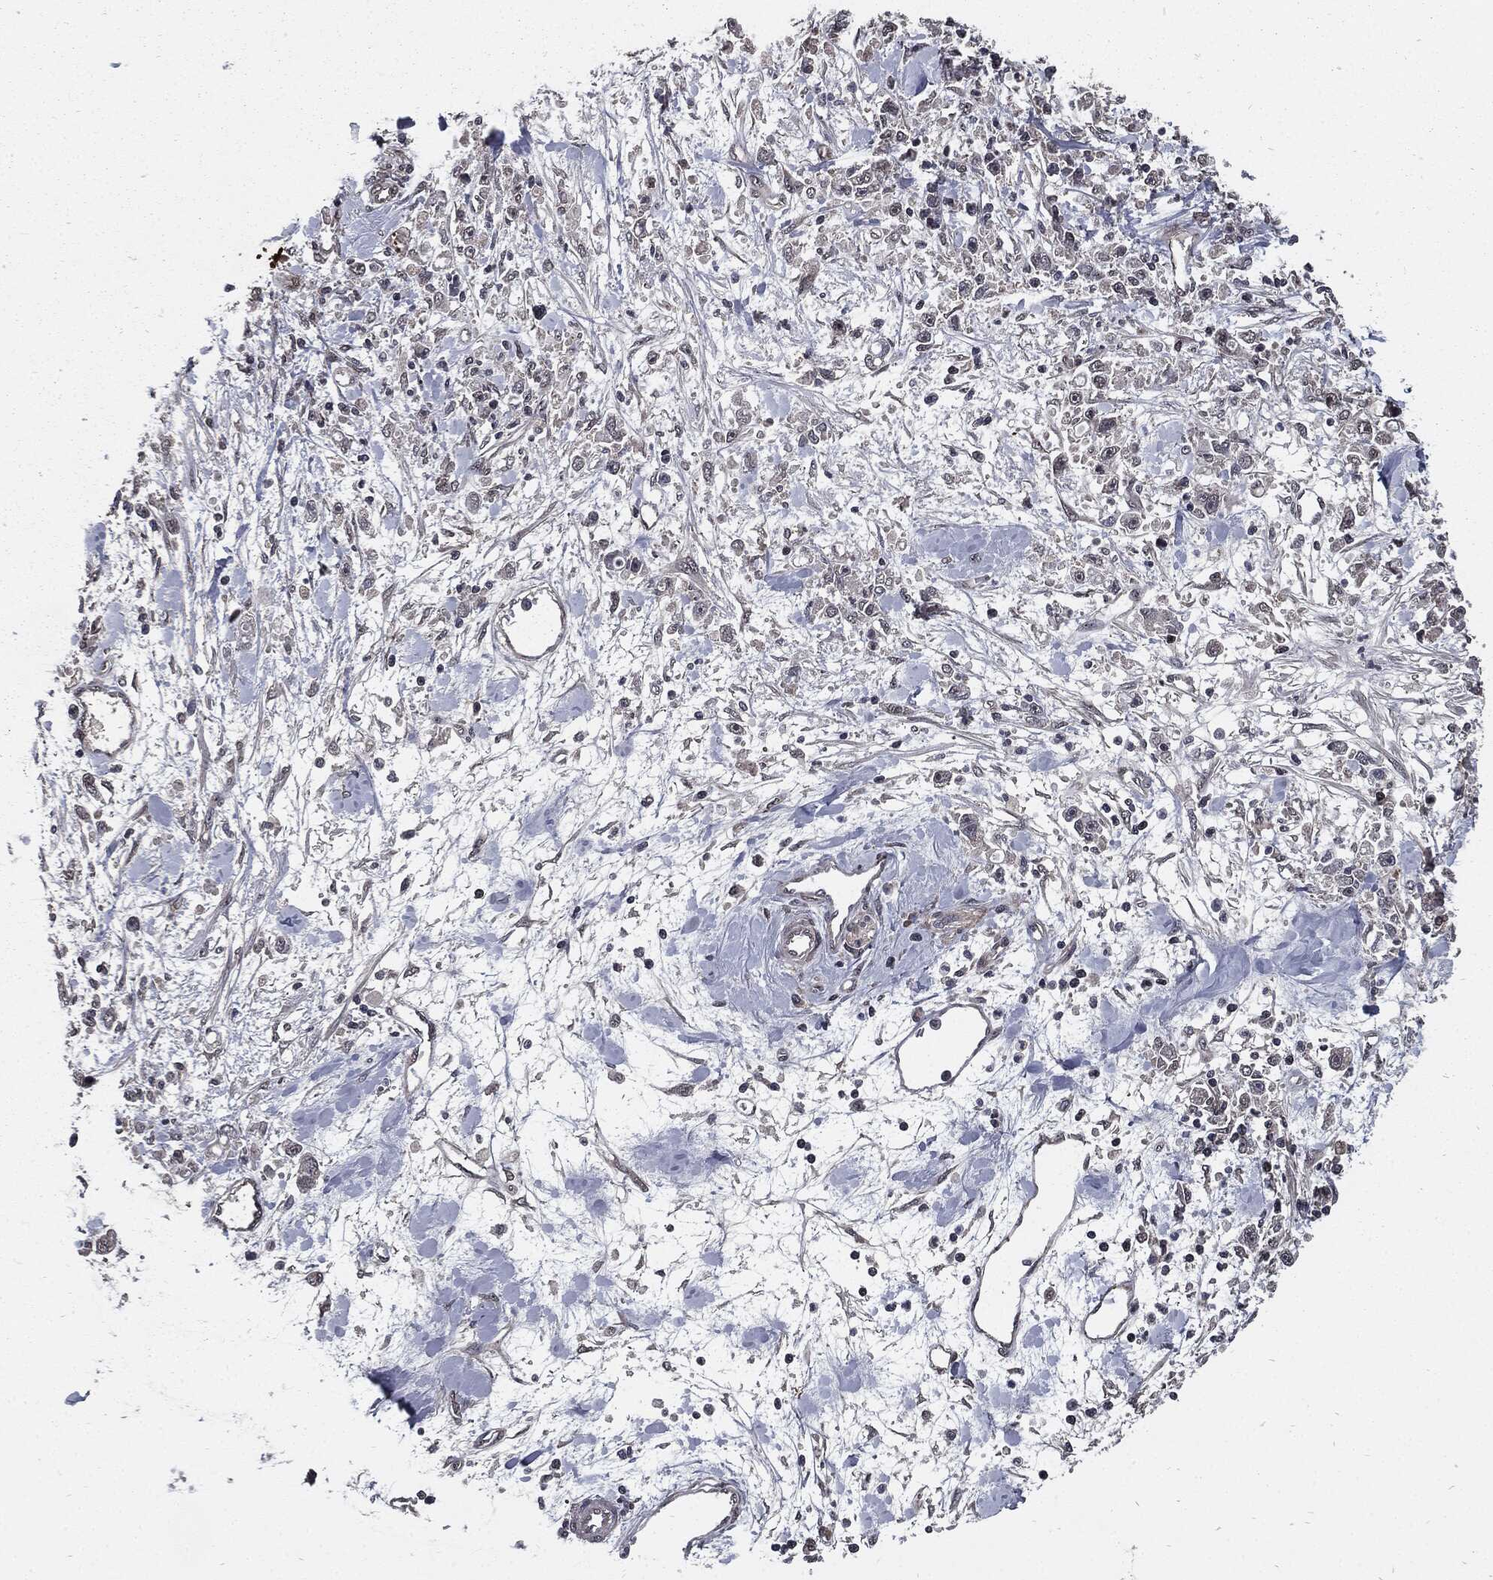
{"staining": {"intensity": "negative", "quantity": "none", "location": "none"}, "tissue": "stomach cancer", "cell_type": "Tumor cells", "image_type": "cancer", "snomed": [{"axis": "morphology", "description": "Adenocarcinoma, NOS"}, {"axis": "topography", "description": "Stomach"}], "caption": "Image shows no protein staining in tumor cells of stomach cancer (adenocarcinoma) tissue.", "gene": "PTPA", "patient": {"sex": "female", "age": 59}}